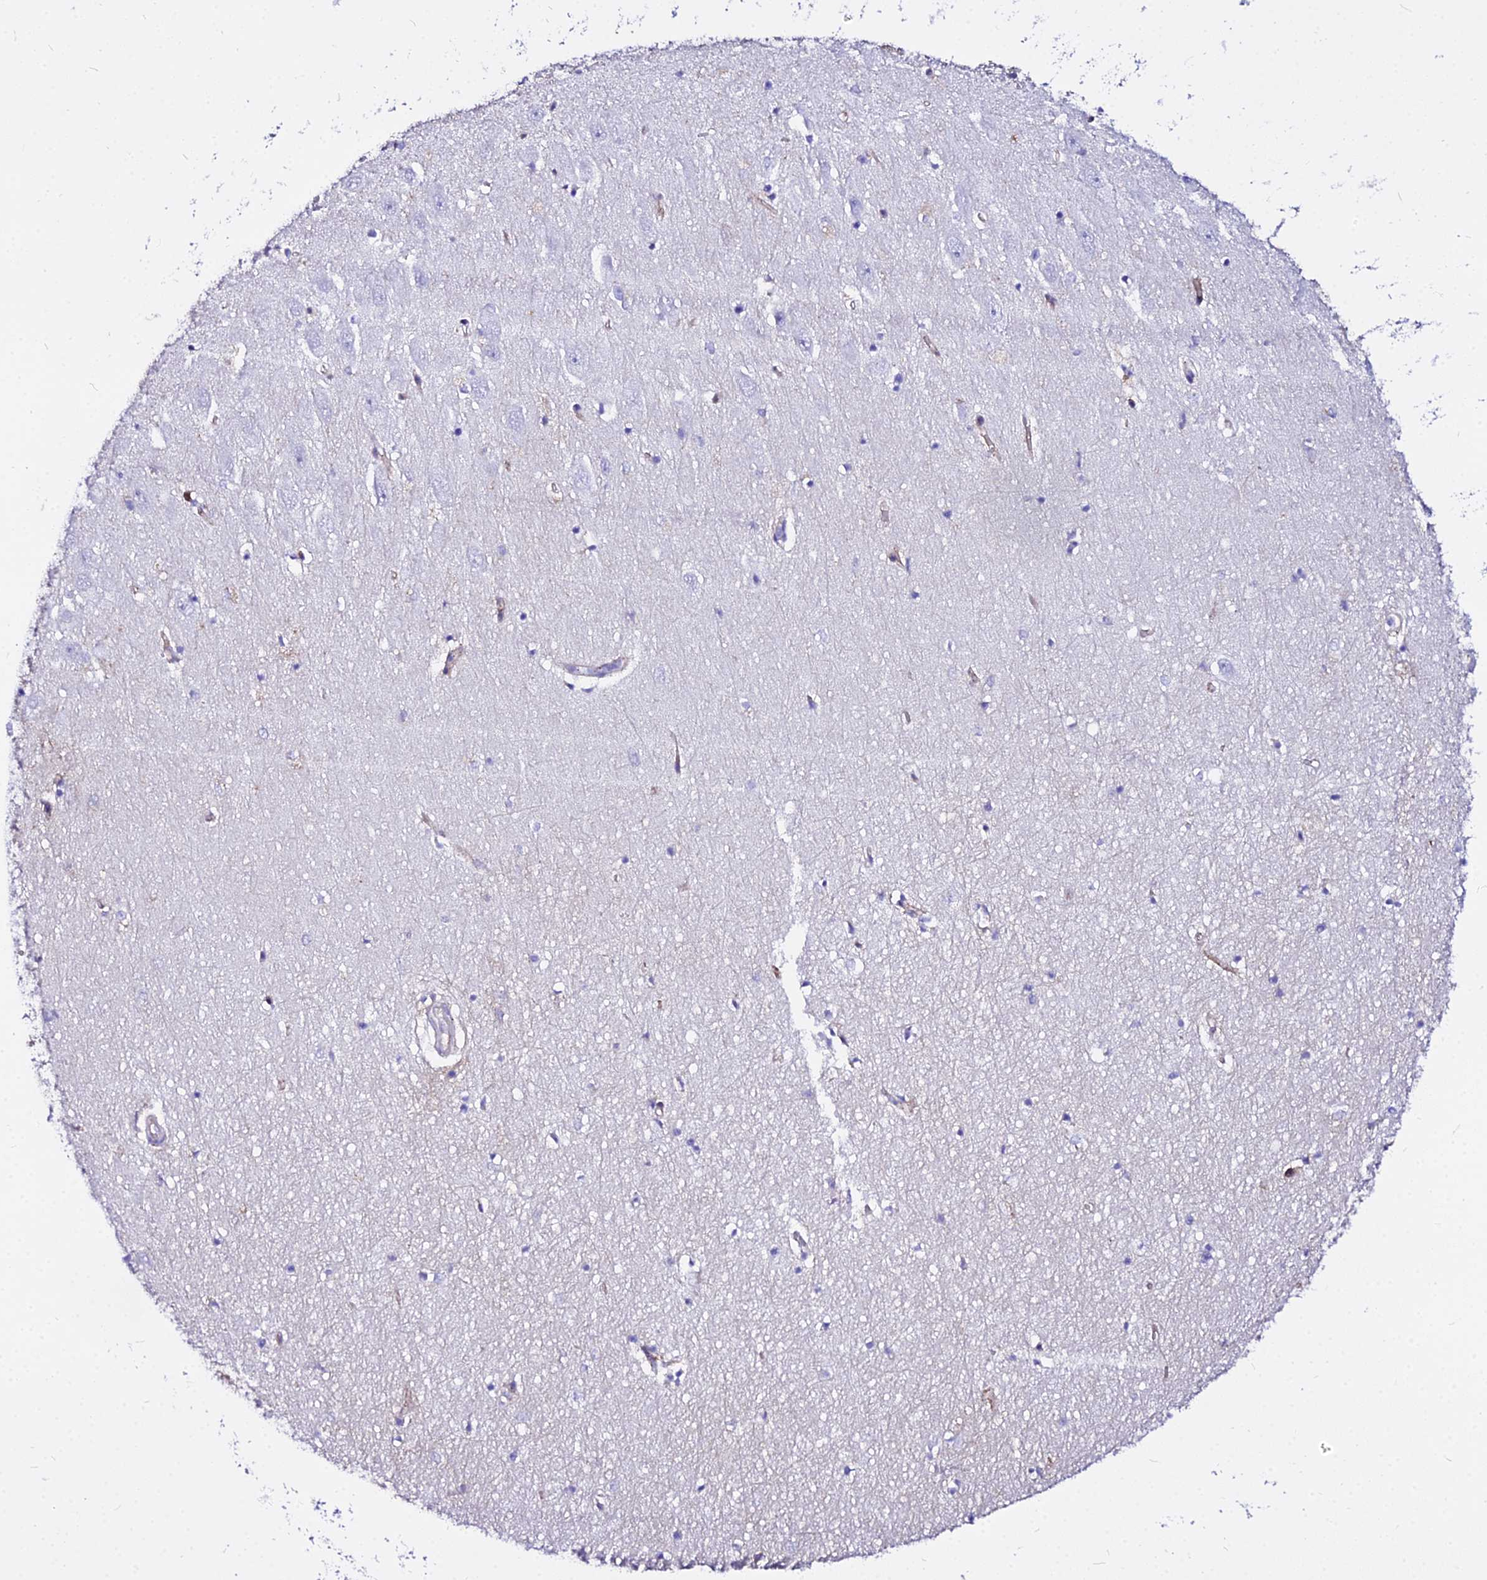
{"staining": {"intensity": "negative", "quantity": "none", "location": "none"}, "tissue": "hippocampus", "cell_type": "Glial cells", "image_type": "normal", "snomed": [{"axis": "morphology", "description": "Normal tissue, NOS"}, {"axis": "topography", "description": "Hippocampus"}], "caption": "A photomicrograph of hippocampus stained for a protein demonstrates no brown staining in glial cells.", "gene": "DAW1", "patient": {"sex": "female", "age": 64}}